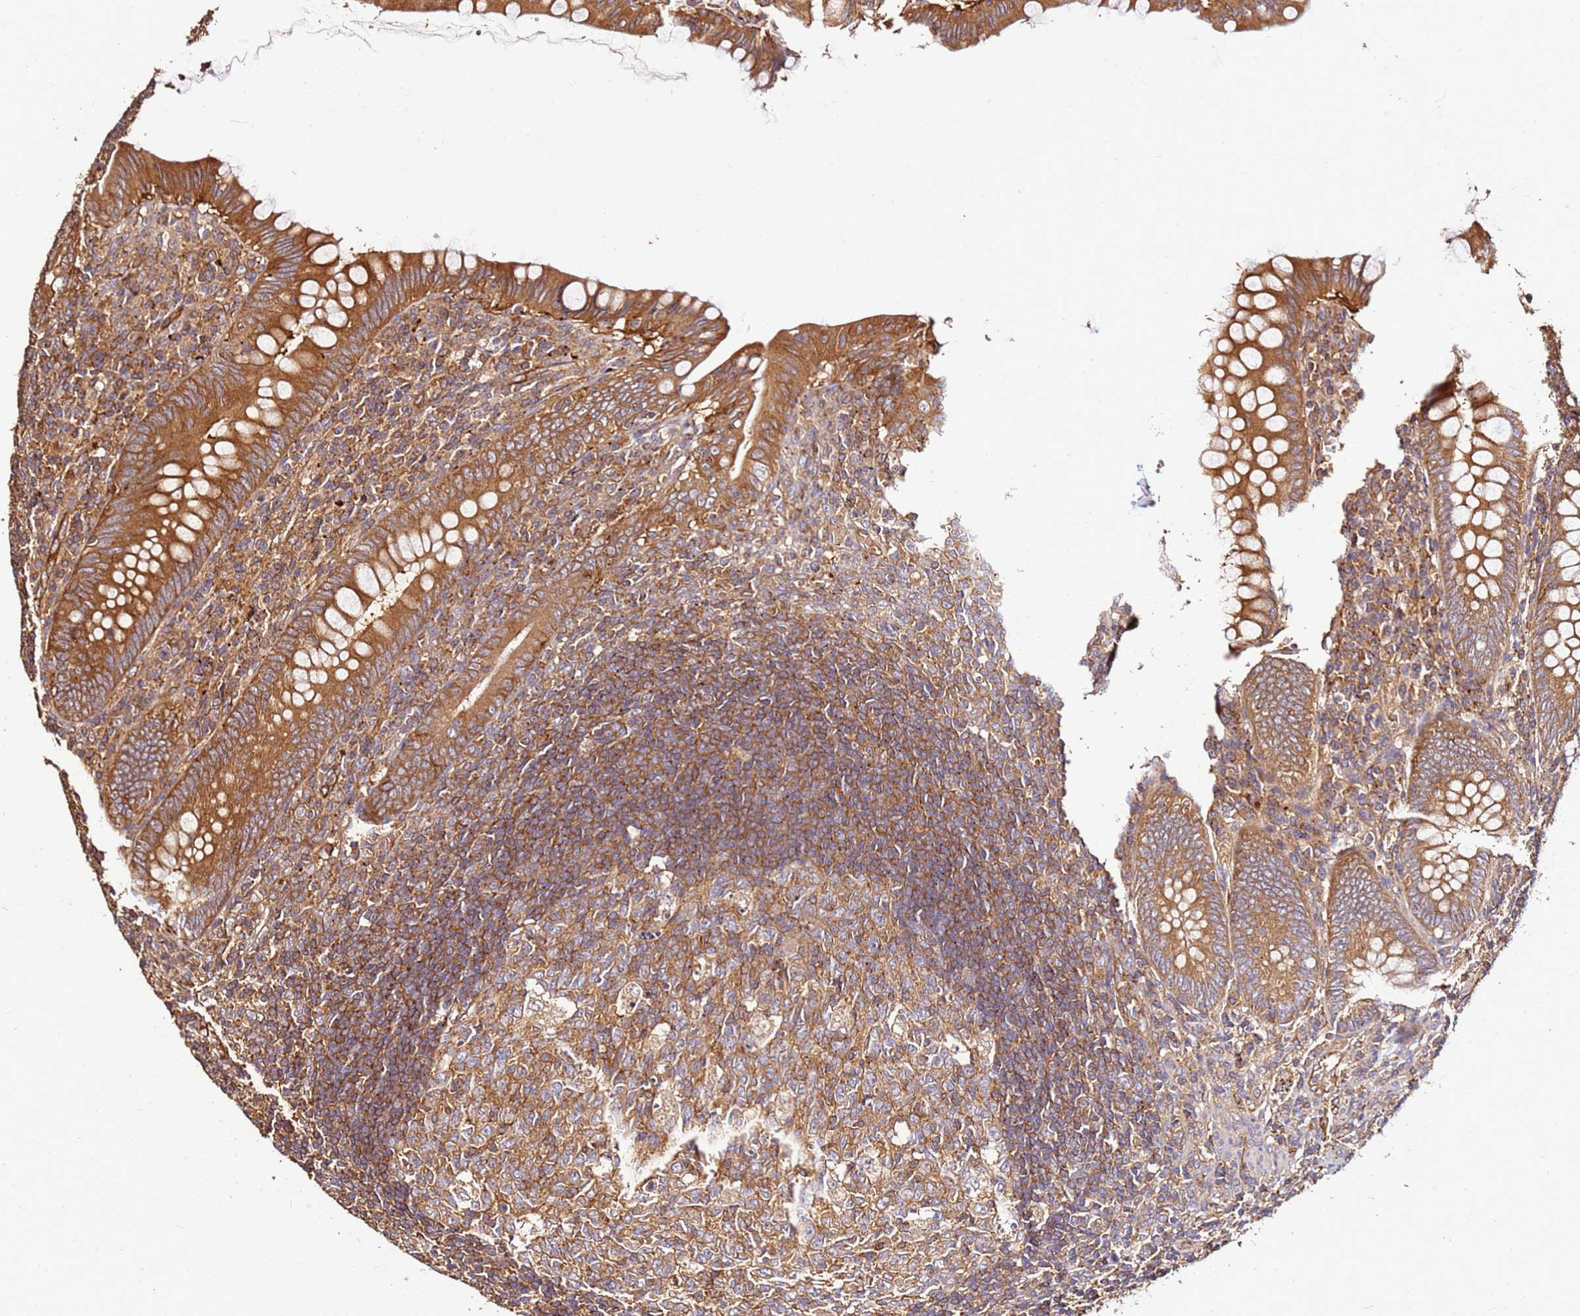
{"staining": {"intensity": "strong", "quantity": ">75%", "location": "cytoplasmic/membranous"}, "tissue": "appendix", "cell_type": "Glandular cells", "image_type": "normal", "snomed": [{"axis": "morphology", "description": "Normal tissue, NOS"}, {"axis": "topography", "description": "Appendix"}], "caption": "Unremarkable appendix exhibits strong cytoplasmic/membranous expression in about >75% of glandular cells.", "gene": "DVL3", "patient": {"sex": "male", "age": 14}}